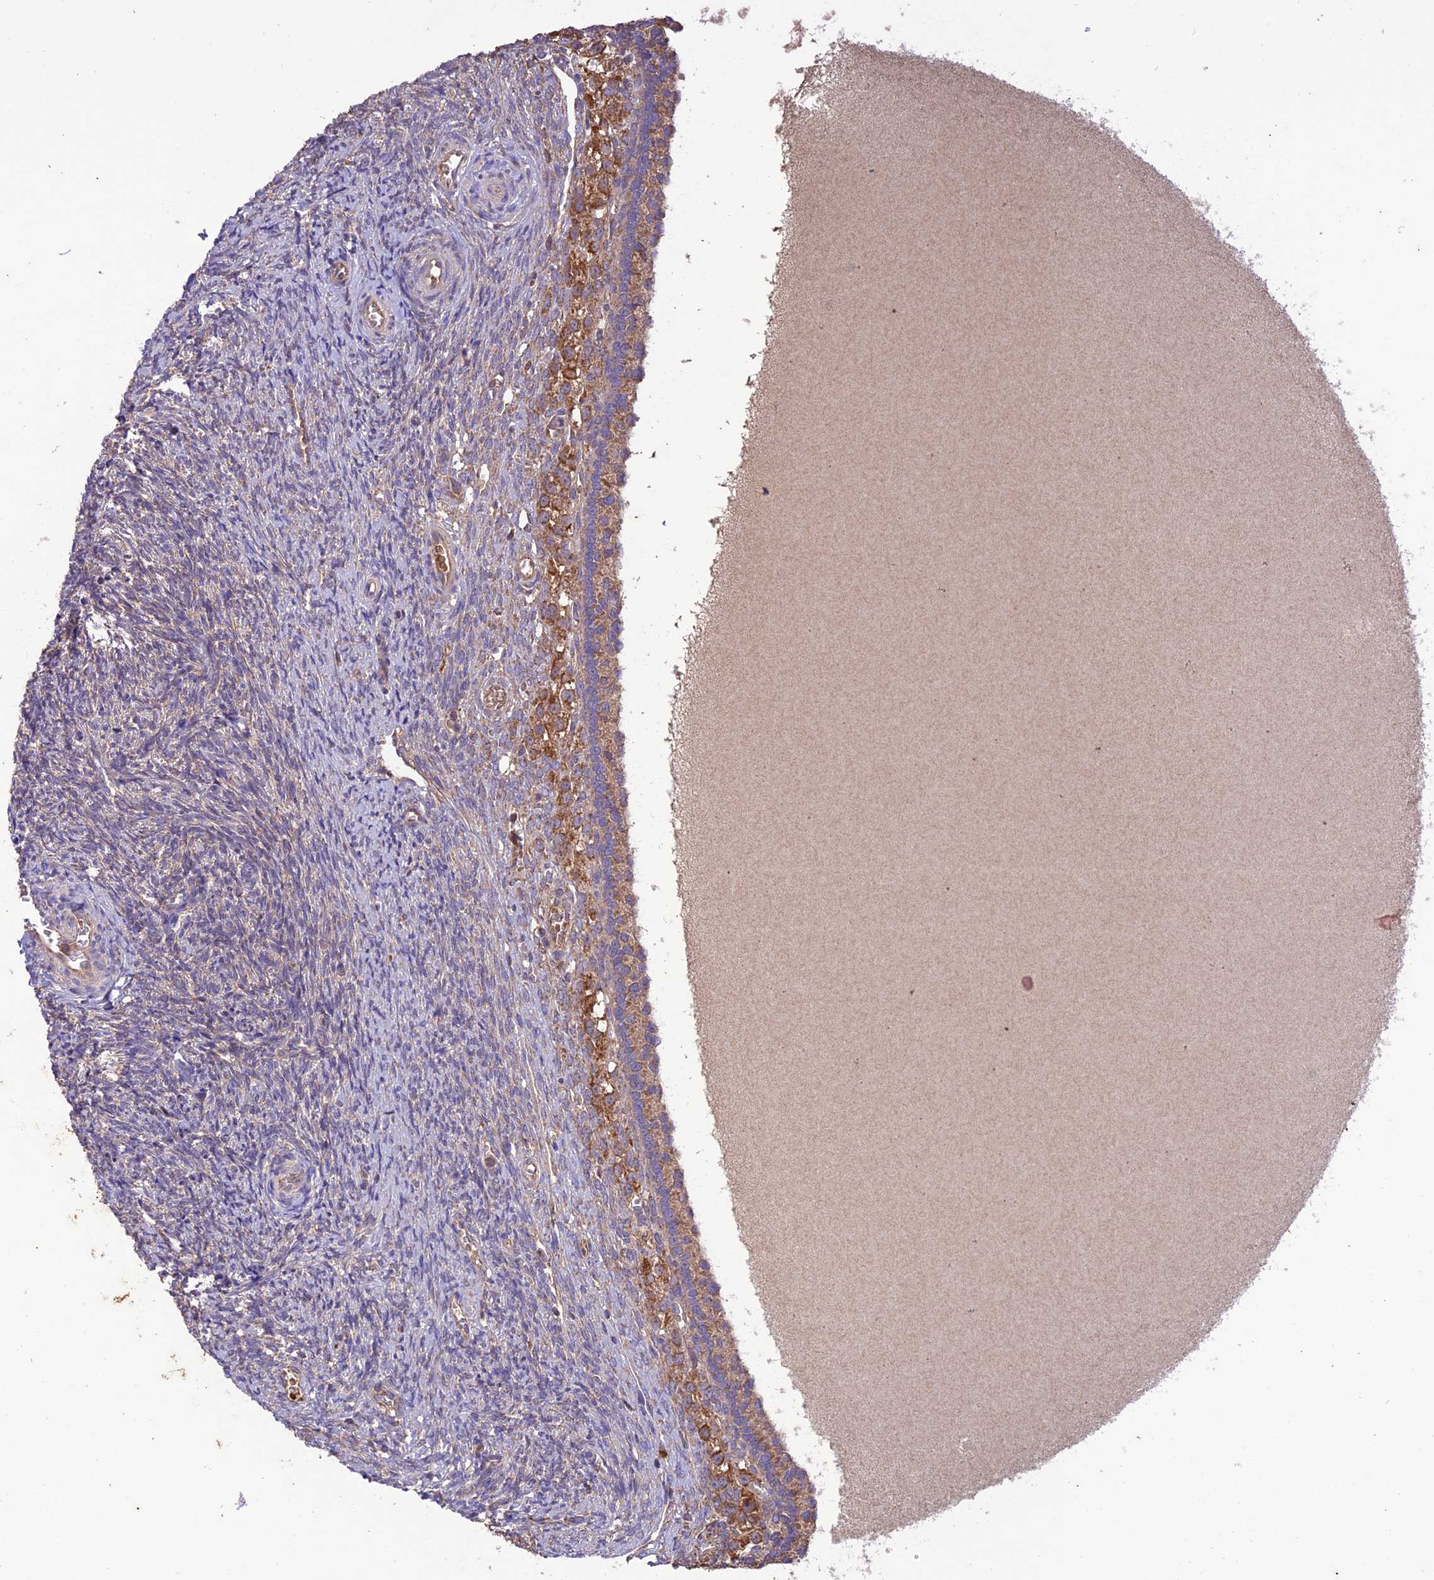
{"staining": {"intensity": "negative", "quantity": "none", "location": "none"}, "tissue": "ovary", "cell_type": "Ovarian stroma cells", "image_type": "normal", "snomed": [{"axis": "morphology", "description": "Normal tissue, NOS"}, {"axis": "topography", "description": "Ovary"}], "caption": "An IHC photomicrograph of benign ovary is shown. There is no staining in ovarian stroma cells of ovary. (Stains: DAB immunohistochemistry (IHC) with hematoxylin counter stain, Microscopy: brightfield microscopy at high magnification).", "gene": "NDUFAF1", "patient": {"sex": "female", "age": 41}}